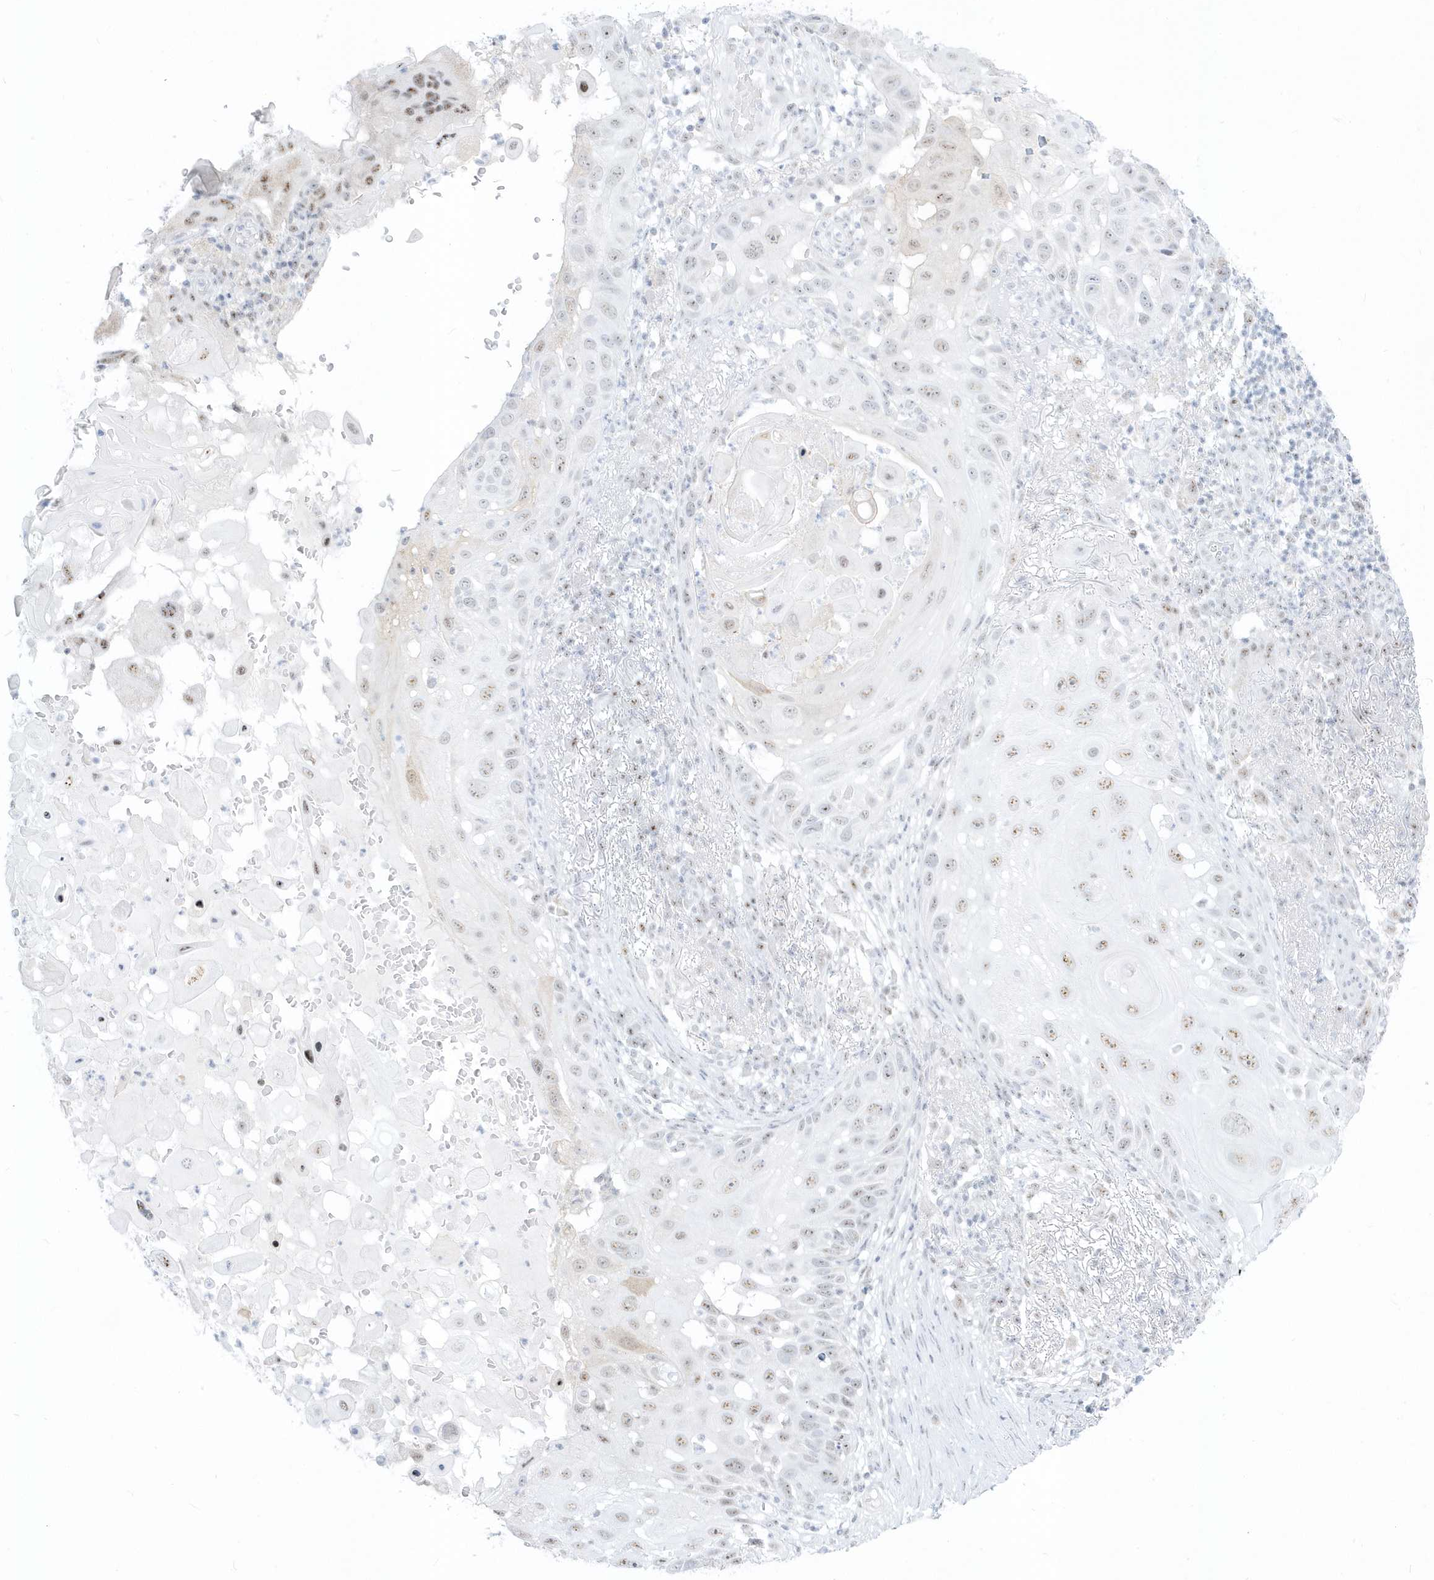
{"staining": {"intensity": "weak", "quantity": ">75%", "location": "nuclear"}, "tissue": "skin cancer", "cell_type": "Tumor cells", "image_type": "cancer", "snomed": [{"axis": "morphology", "description": "Squamous cell carcinoma, NOS"}, {"axis": "topography", "description": "Skin"}], "caption": "Skin squamous cell carcinoma stained with a protein marker displays weak staining in tumor cells.", "gene": "PLEKHN1", "patient": {"sex": "female", "age": 44}}